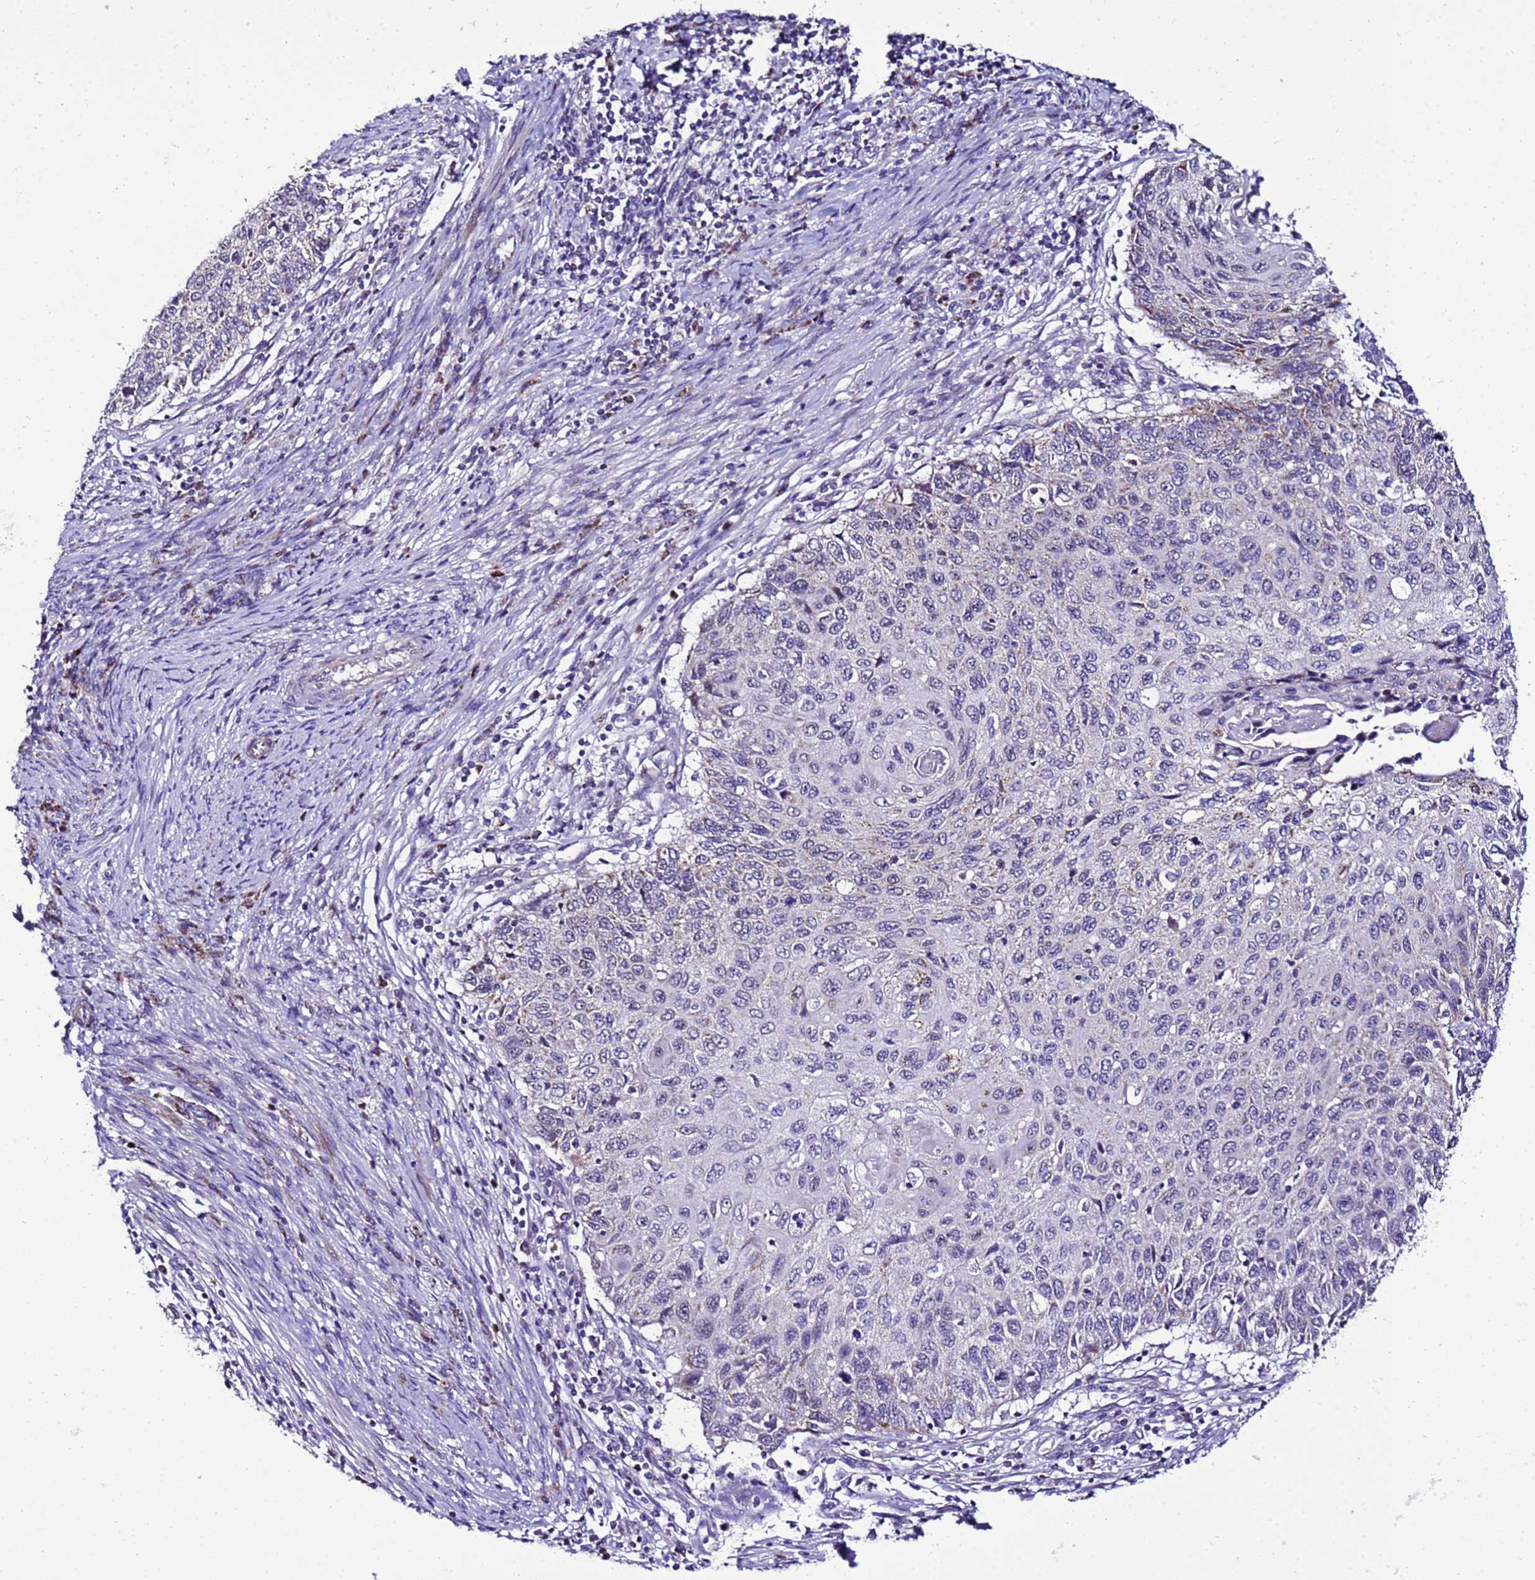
{"staining": {"intensity": "negative", "quantity": "none", "location": "none"}, "tissue": "cervical cancer", "cell_type": "Tumor cells", "image_type": "cancer", "snomed": [{"axis": "morphology", "description": "Squamous cell carcinoma, NOS"}, {"axis": "topography", "description": "Cervix"}], "caption": "The micrograph displays no staining of tumor cells in cervical cancer (squamous cell carcinoma).", "gene": "DPH6", "patient": {"sex": "female", "age": 70}}